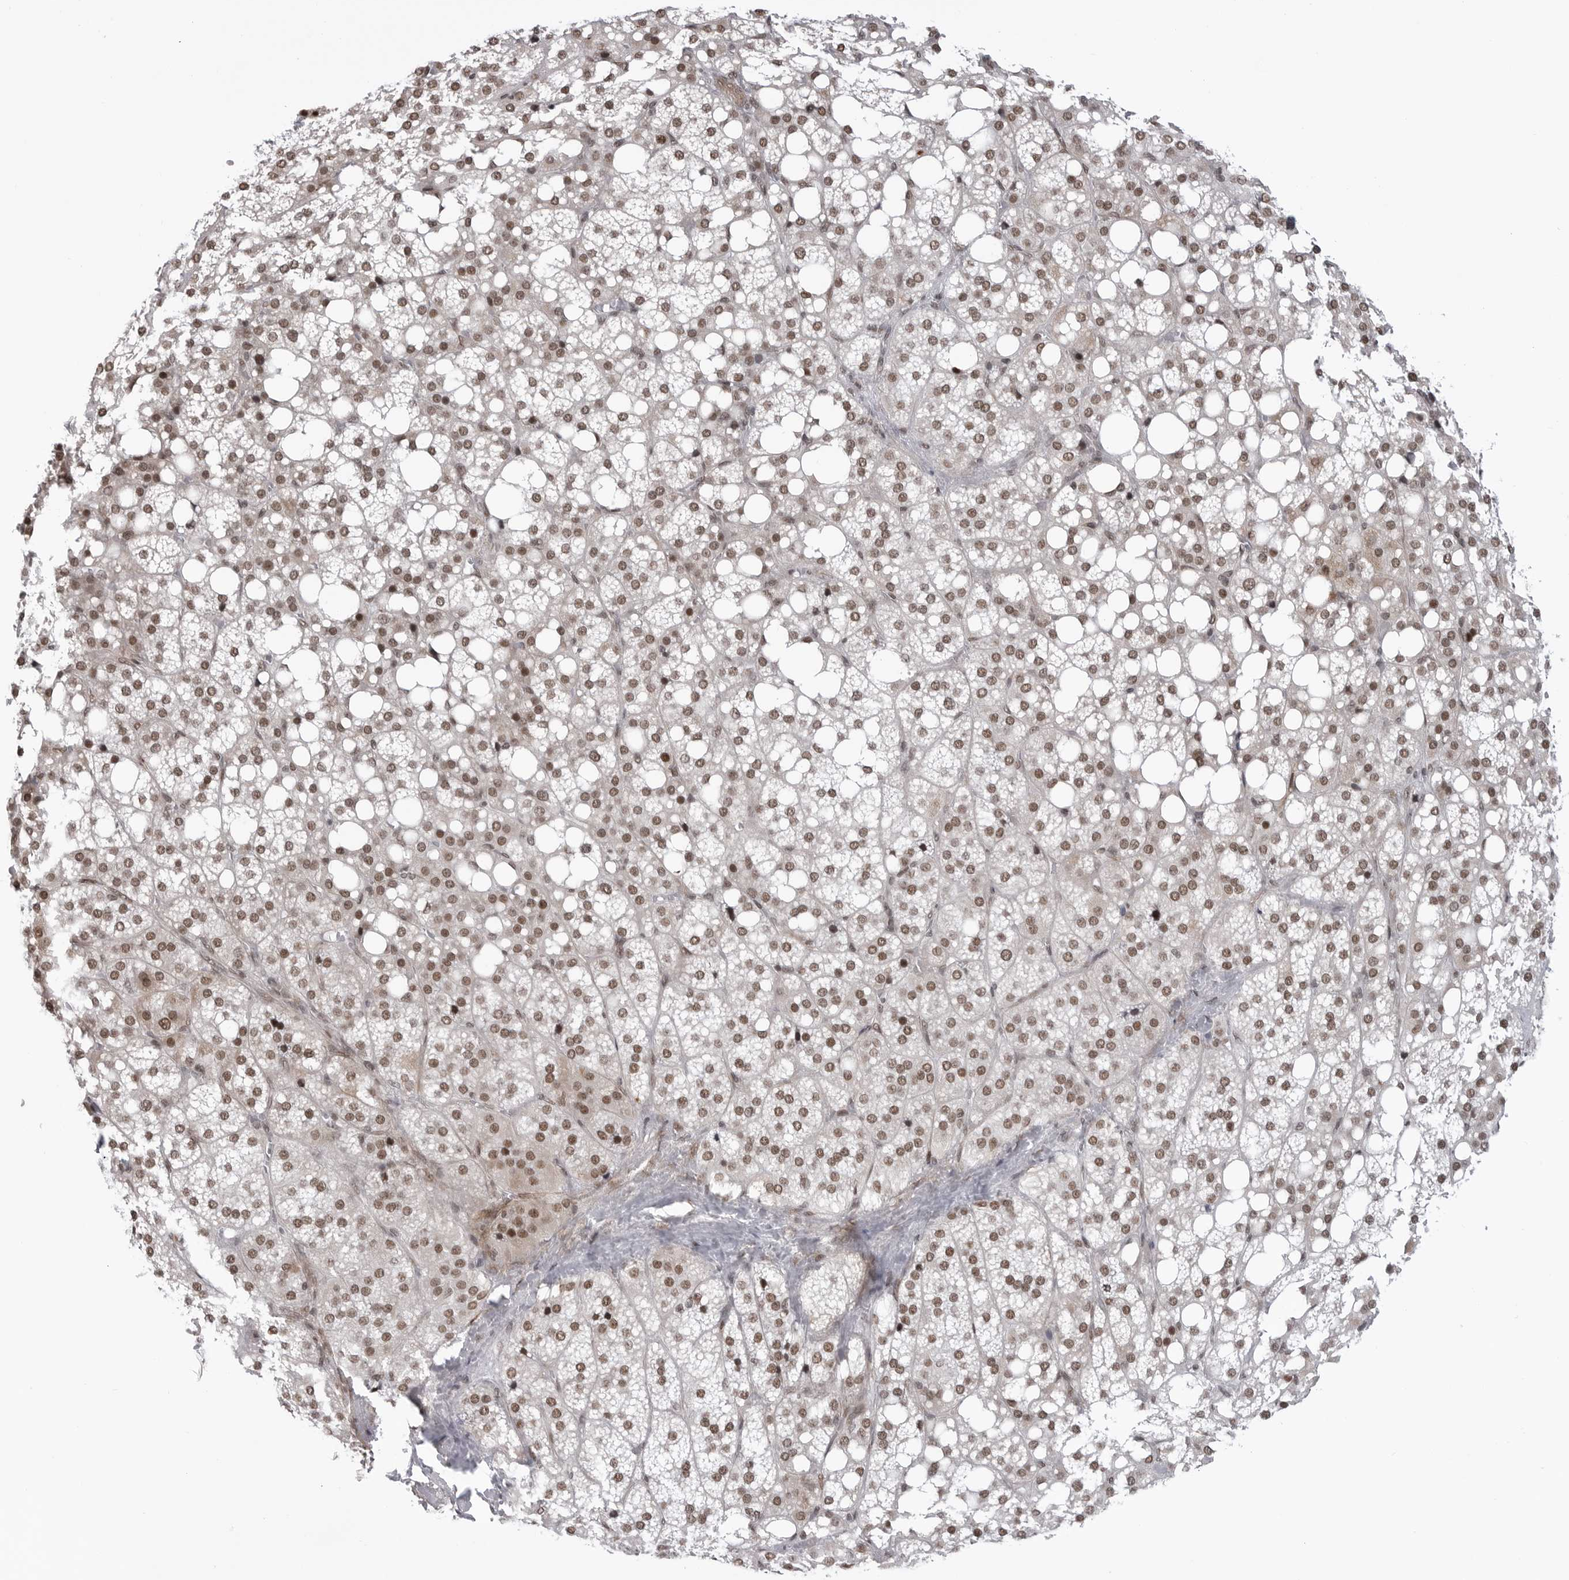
{"staining": {"intensity": "strong", "quantity": ">75%", "location": "nuclear"}, "tissue": "adrenal gland", "cell_type": "Glandular cells", "image_type": "normal", "snomed": [{"axis": "morphology", "description": "Normal tissue, NOS"}, {"axis": "topography", "description": "Adrenal gland"}], "caption": "This histopathology image displays IHC staining of normal adrenal gland, with high strong nuclear expression in approximately >75% of glandular cells.", "gene": "RNF26", "patient": {"sex": "female", "age": 59}}